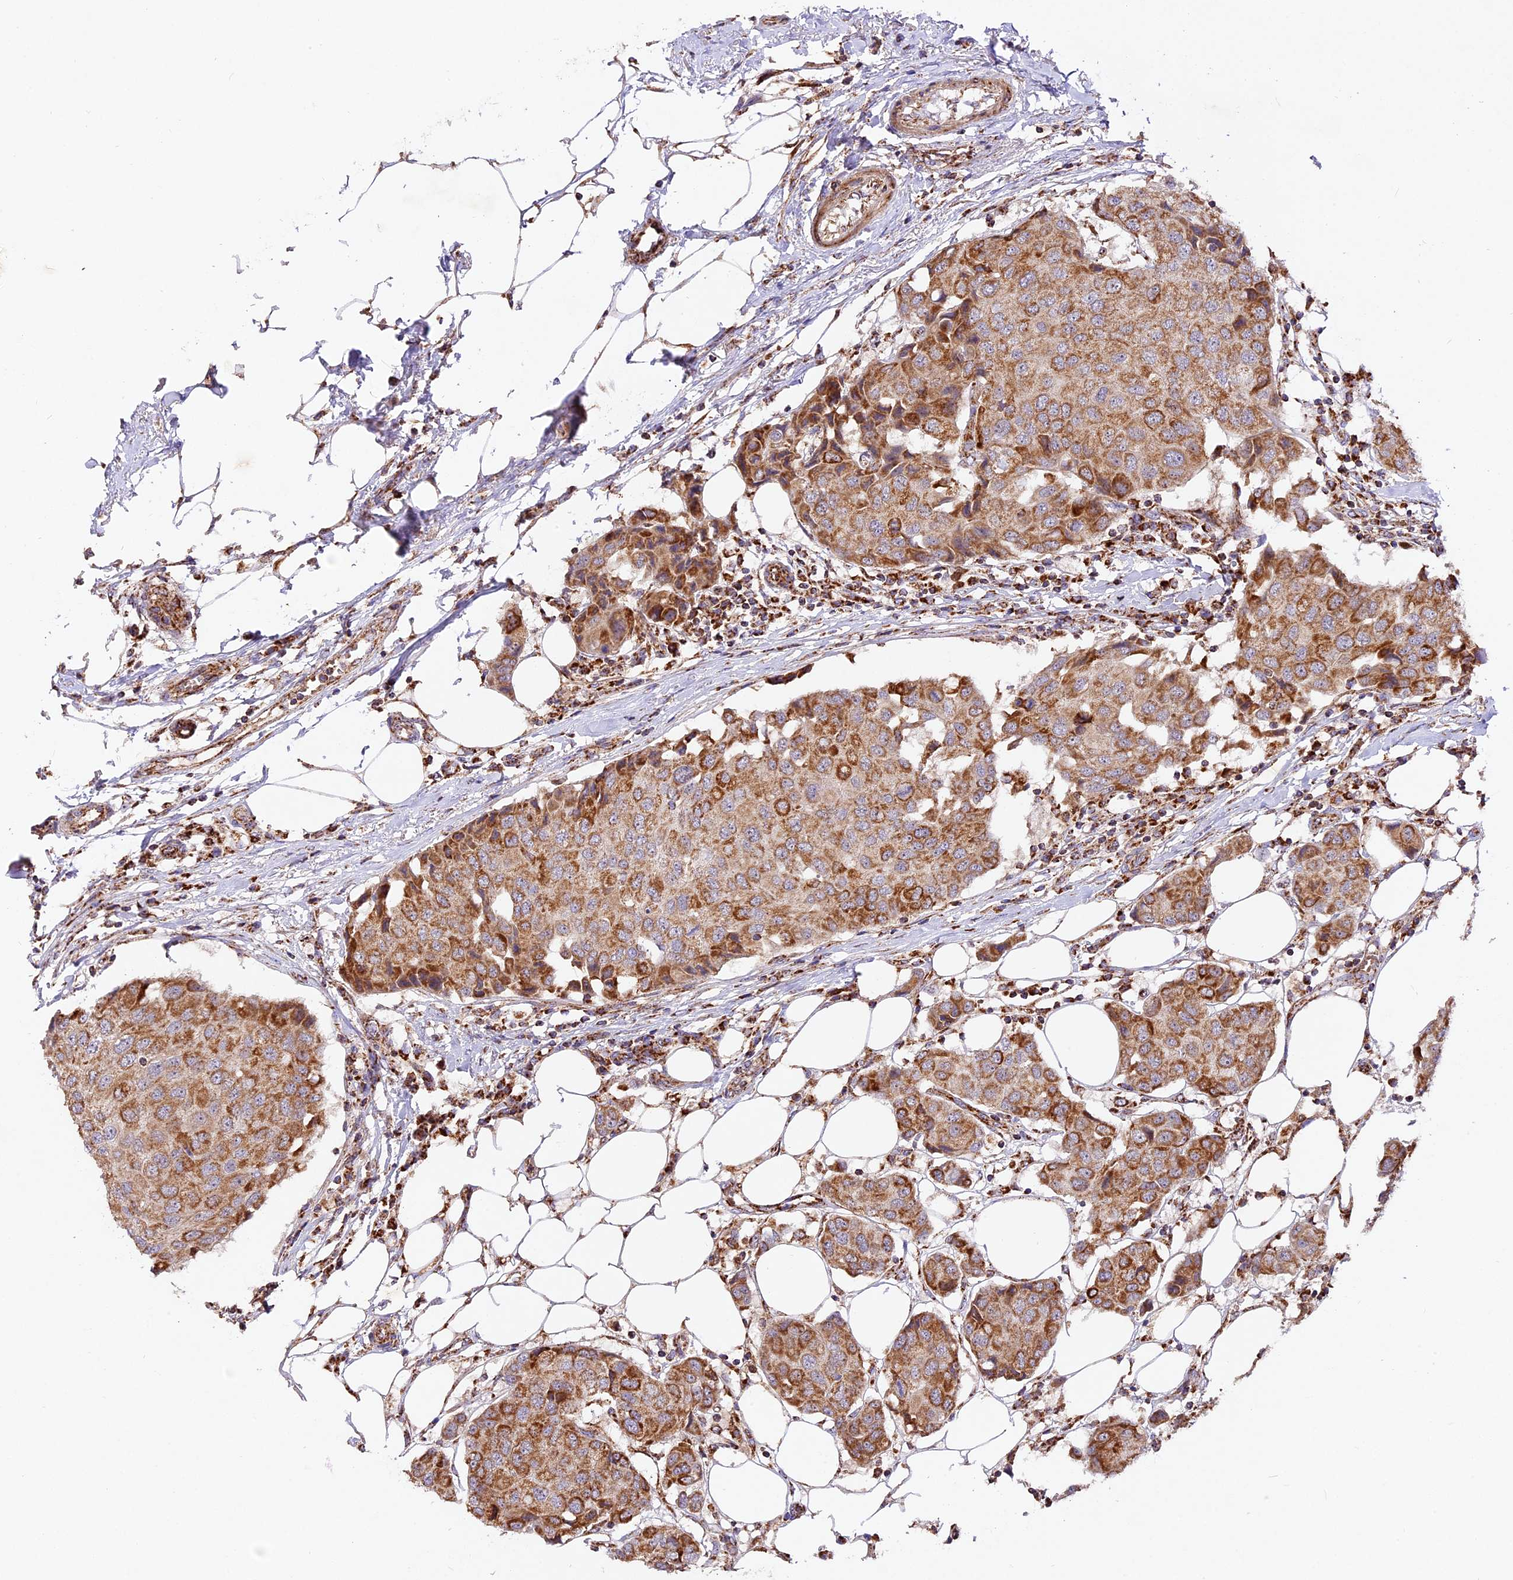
{"staining": {"intensity": "moderate", "quantity": ">75%", "location": "cytoplasmic/membranous"}, "tissue": "breast cancer", "cell_type": "Tumor cells", "image_type": "cancer", "snomed": [{"axis": "morphology", "description": "Duct carcinoma"}, {"axis": "topography", "description": "Breast"}], "caption": "Breast intraductal carcinoma stained with a protein marker shows moderate staining in tumor cells.", "gene": "NDUFA8", "patient": {"sex": "female", "age": 80}}